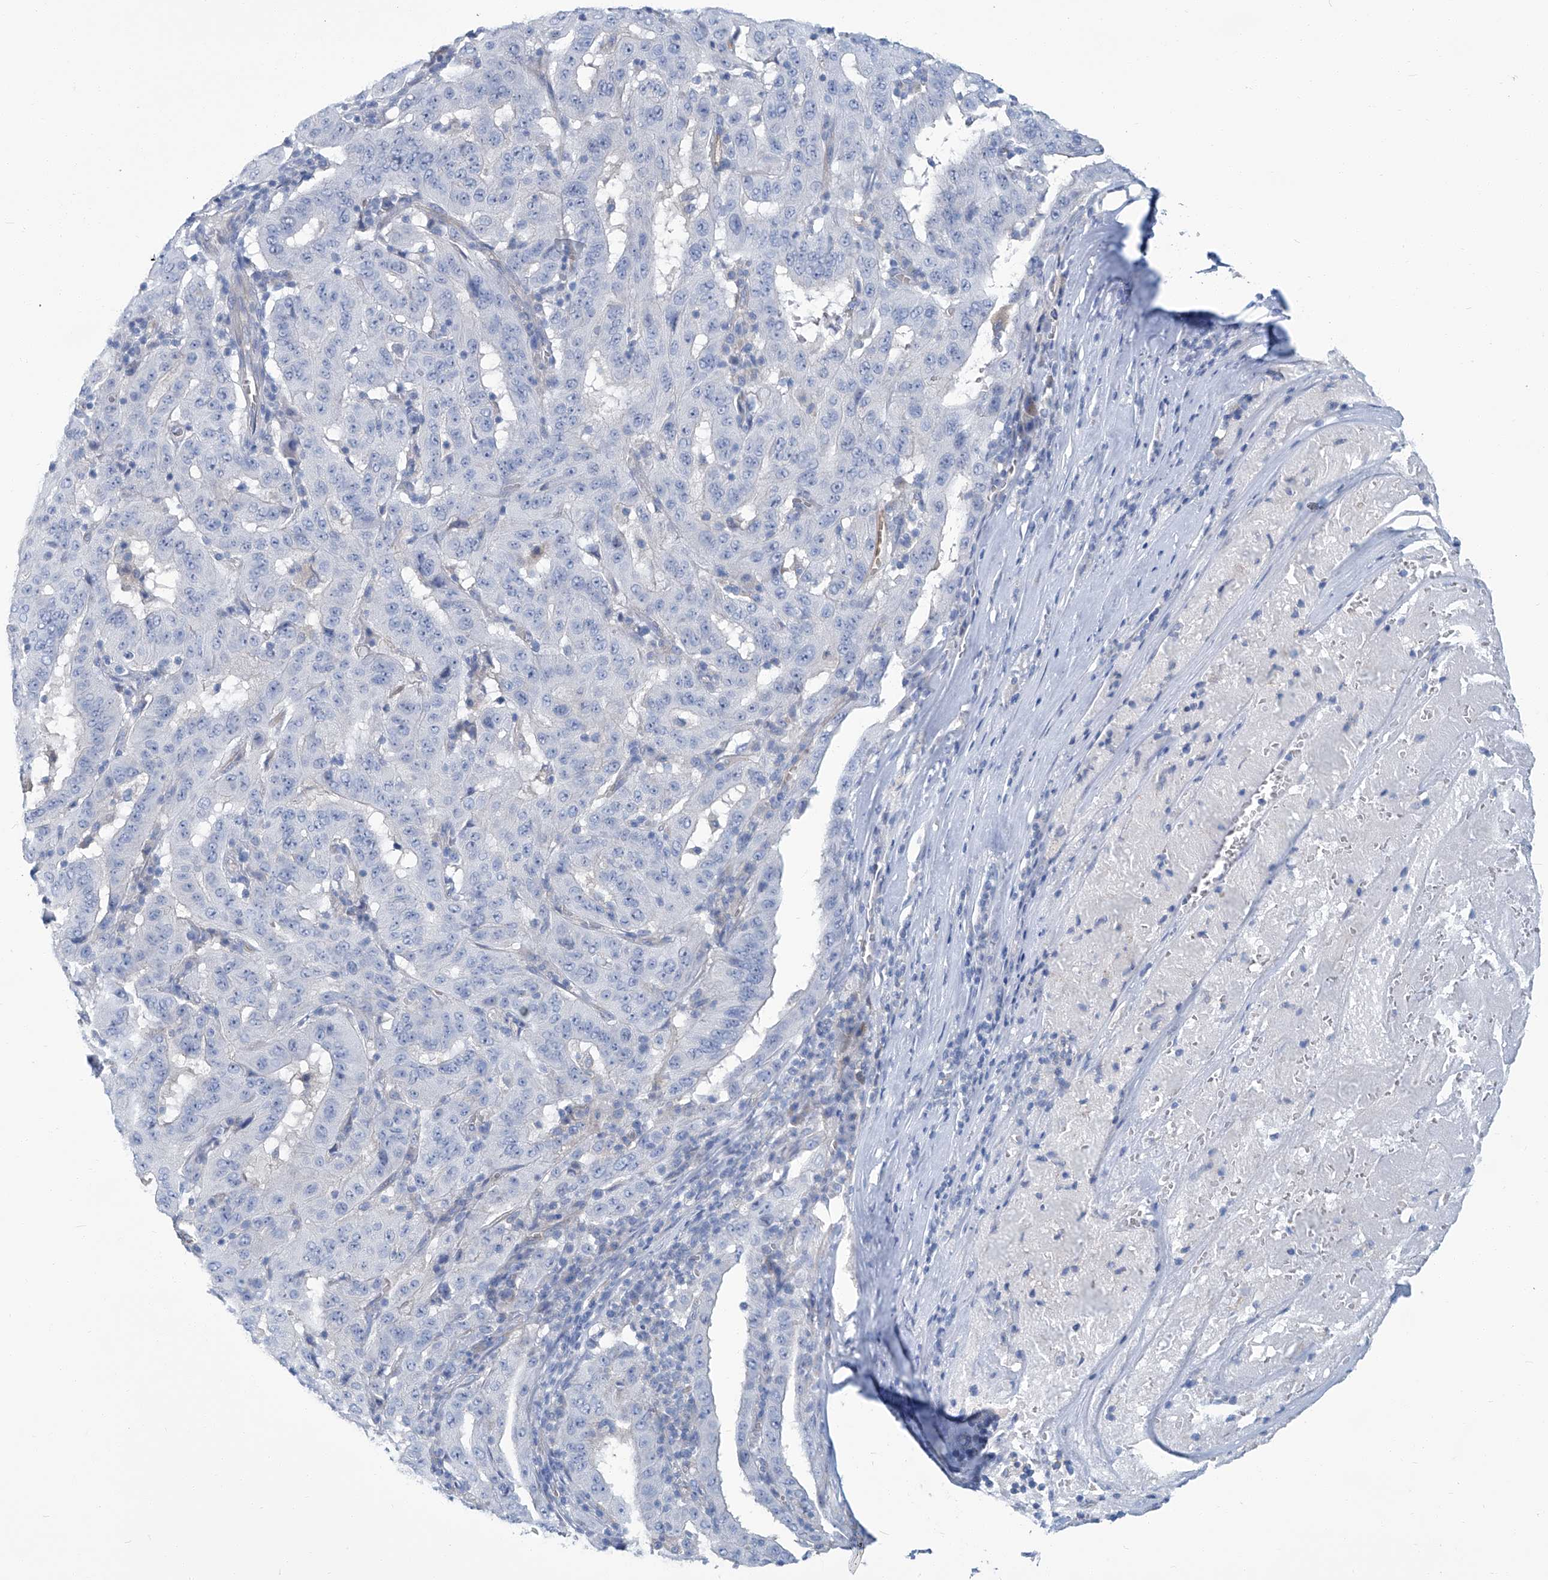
{"staining": {"intensity": "negative", "quantity": "none", "location": "none"}, "tissue": "pancreatic cancer", "cell_type": "Tumor cells", "image_type": "cancer", "snomed": [{"axis": "morphology", "description": "Adenocarcinoma, NOS"}, {"axis": "topography", "description": "Pancreas"}], "caption": "A histopathology image of human pancreatic cancer (adenocarcinoma) is negative for staining in tumor cells.", "gene": "PFKL", "patient": {"sex": "male", "age": 63}}